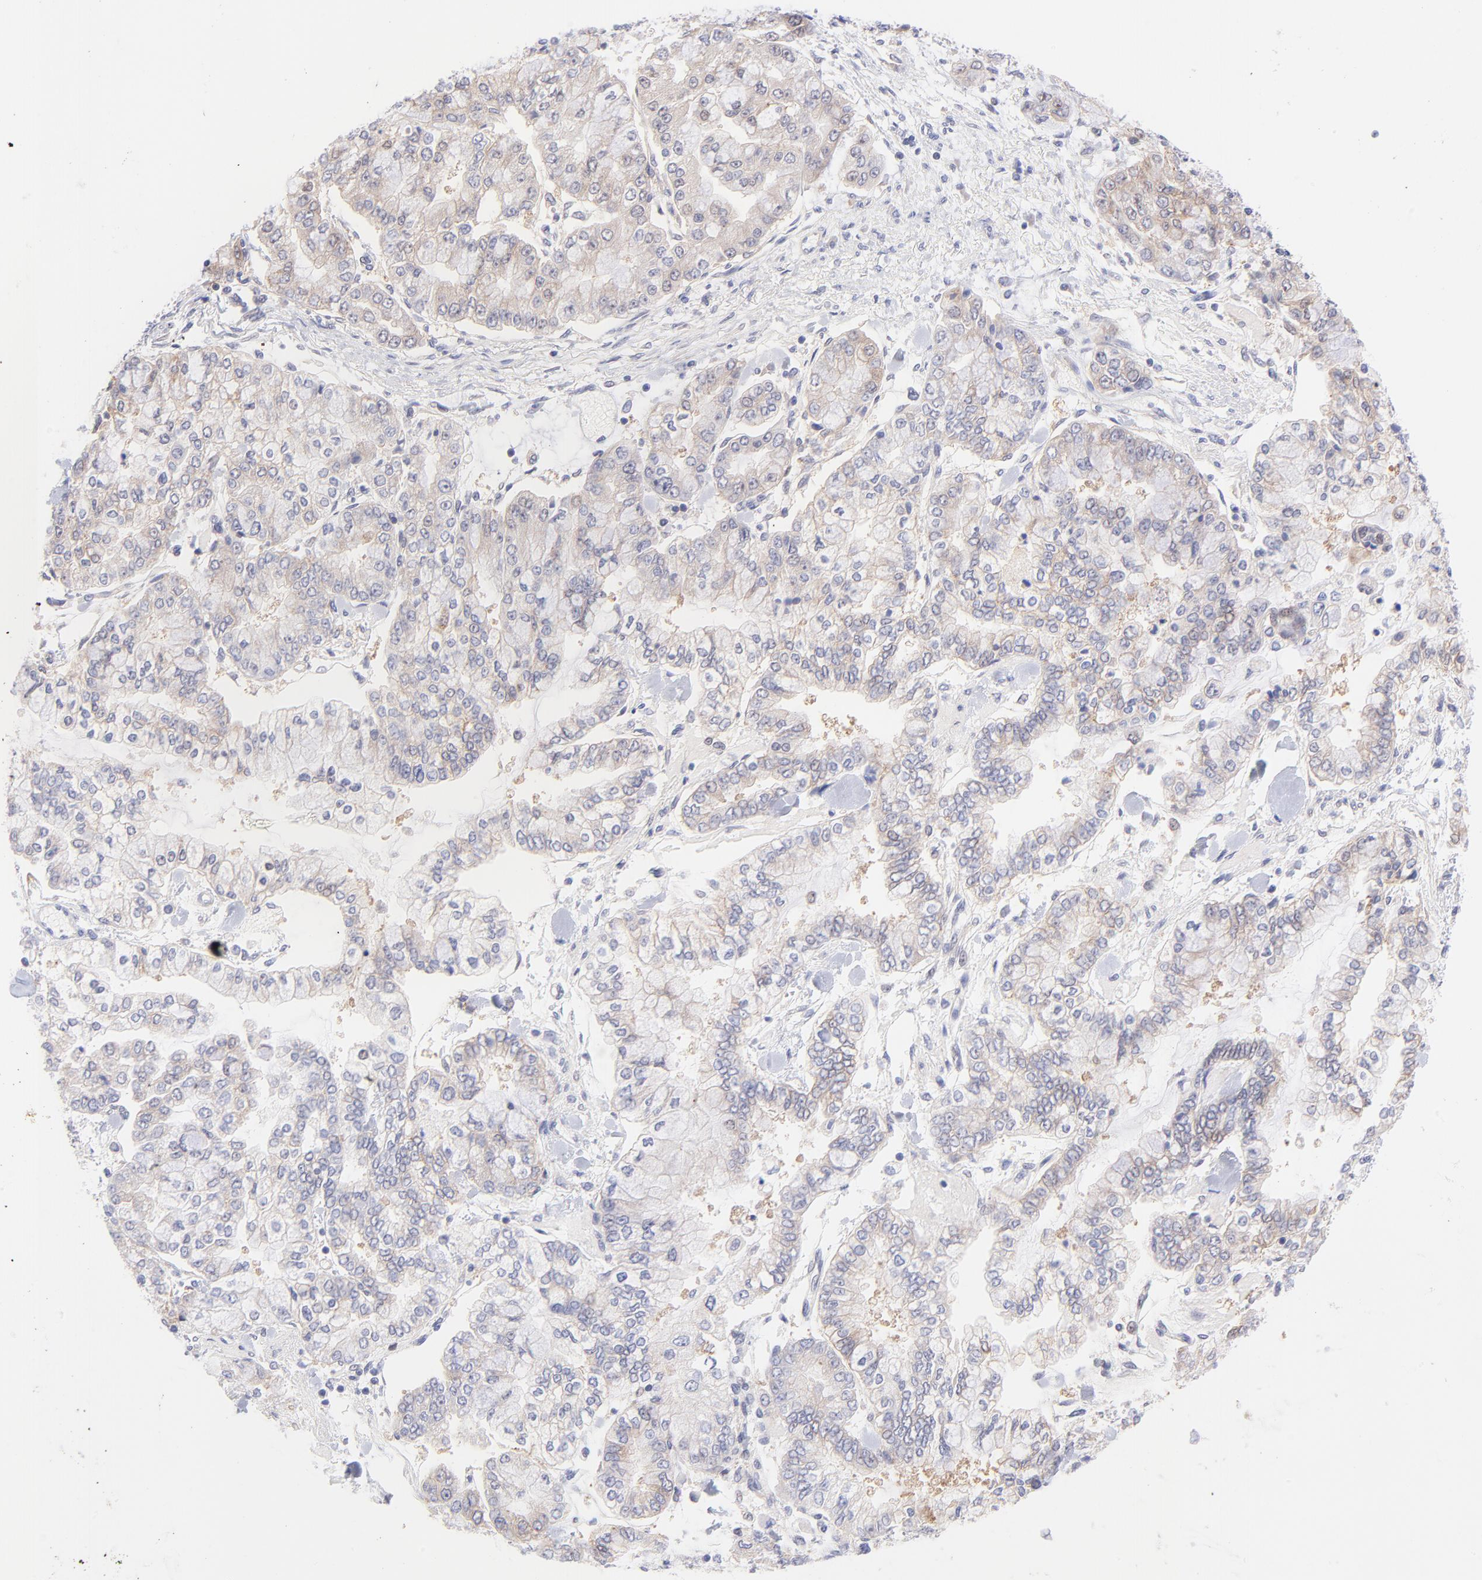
{"staining": {"intensity": "weak", "quantity": ">75%", "location": "cytoplasmic/membranous"}, "tissue": "stomach cancer", "cell_type": "Tumor cells", "image_type": "cancer", "snomed": [{"axis": "morphology", "description": "Normal tissue, NOS"}, {"axis": "morphology", "description": "Adenocarcinoma, NOS"}, {"axis": "topography", "description": "Stomach, upper"}, {"axis": "topography", "description": "Stomach"}], "caption": "Adenocarcinoma (stomach) stained with immunohistochemistry (IHC) reveals weak cytoplasmic/membranous staining in about >75% of tumor cells. The staining is performed using DAB (3,3'-diaminobenzidine) brown chromogen to label protein expression. The nuclei are counter-stained blue using hematoxylin.", "gene": "PBDC1", "patient": {"sex": "male", "age": 76}}